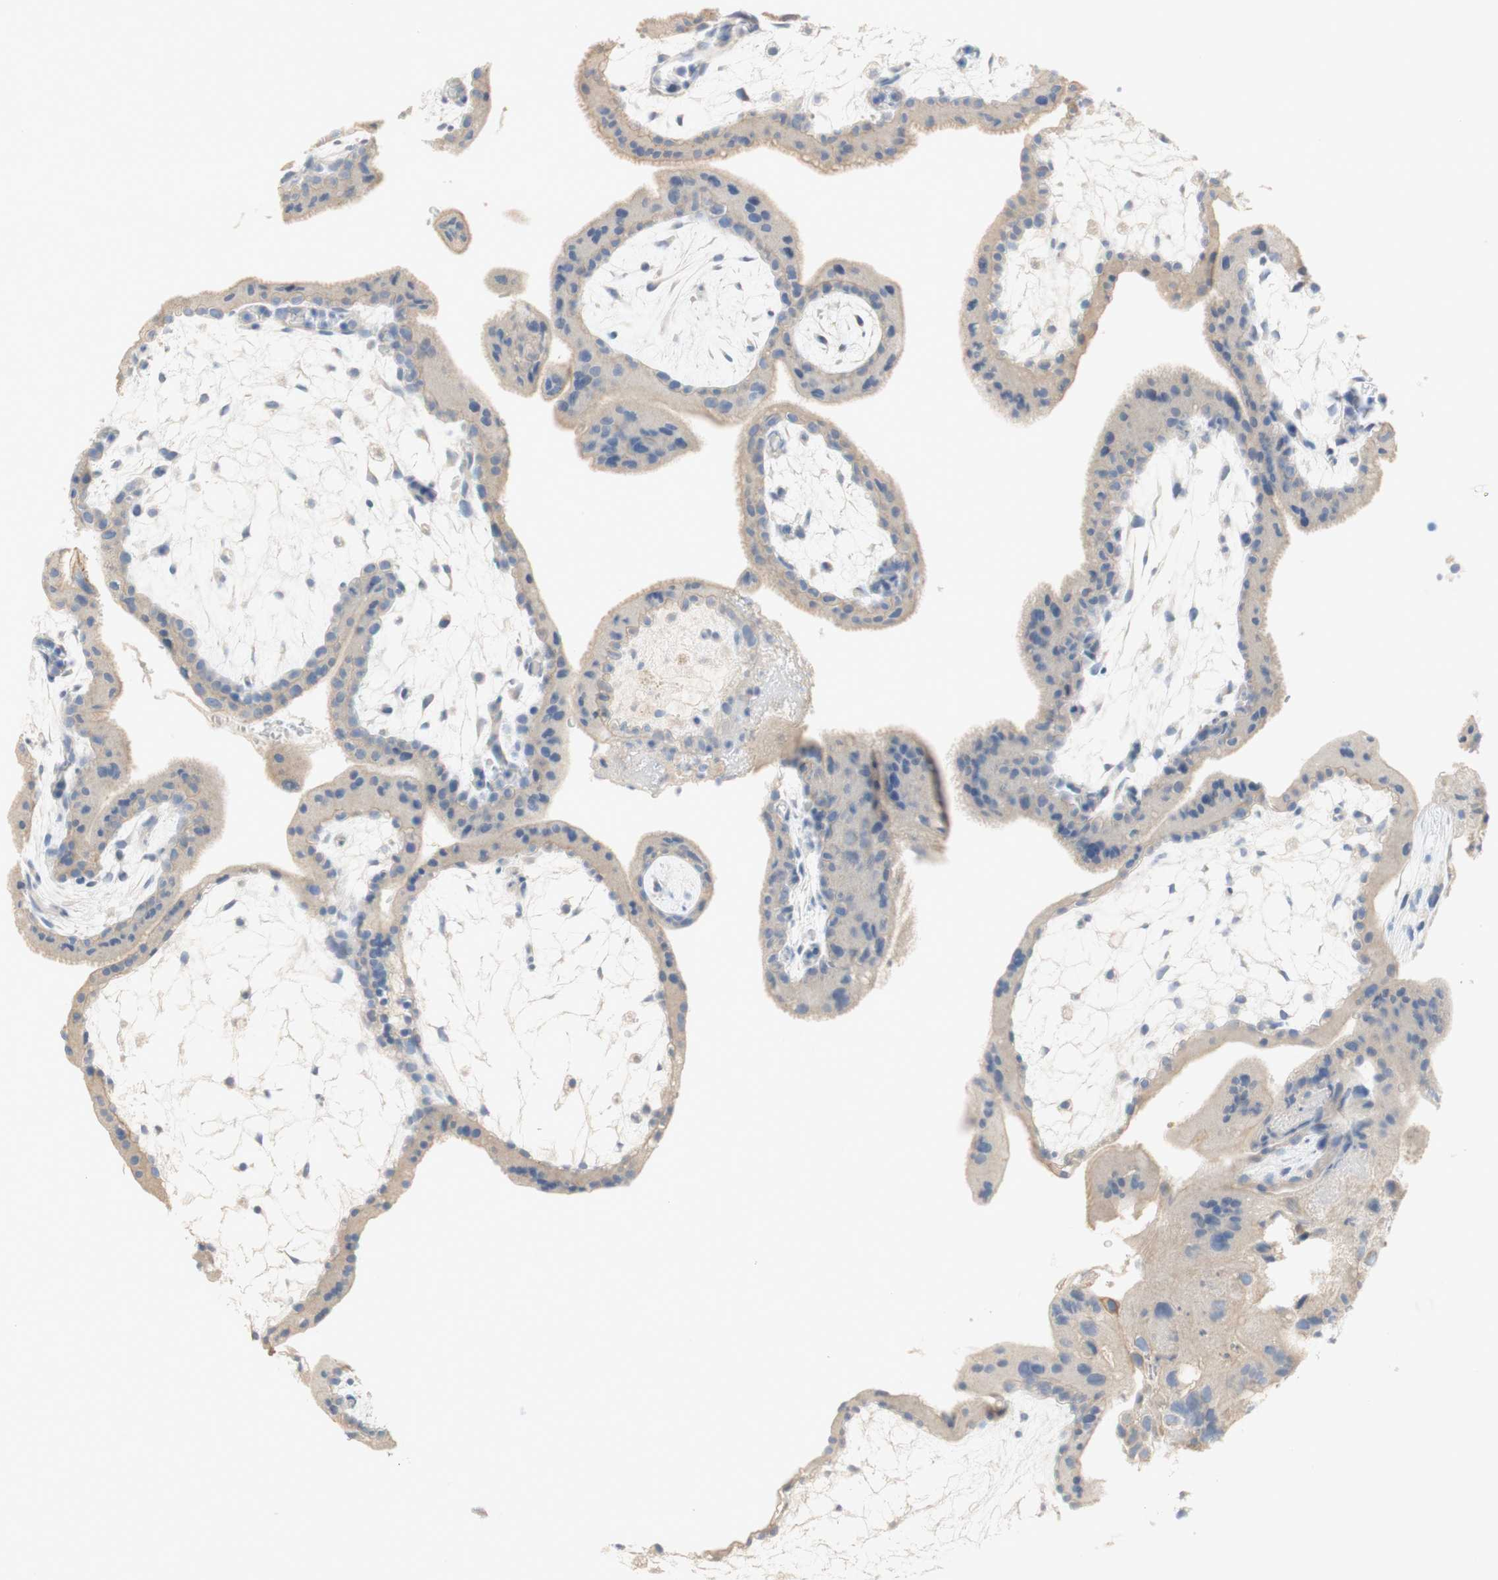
{"staining": {"intensity": "weak", "quantity": "<25%", "location": "cytoplasmic/membranous"}, "tissue": "placenta", "cell_type": "Trophoblastic cells", "image_type": "normal", "snomed": [{"axis": "morphology", "description": "Normal tissue, NOS"}, {"axis": "topography", "description": "Placenta"}], "caption": "There is no significant positivity in trophoblastic cells of placenta.", "gene": "EPO", "patient": {"sex": "female", "age": 35}}